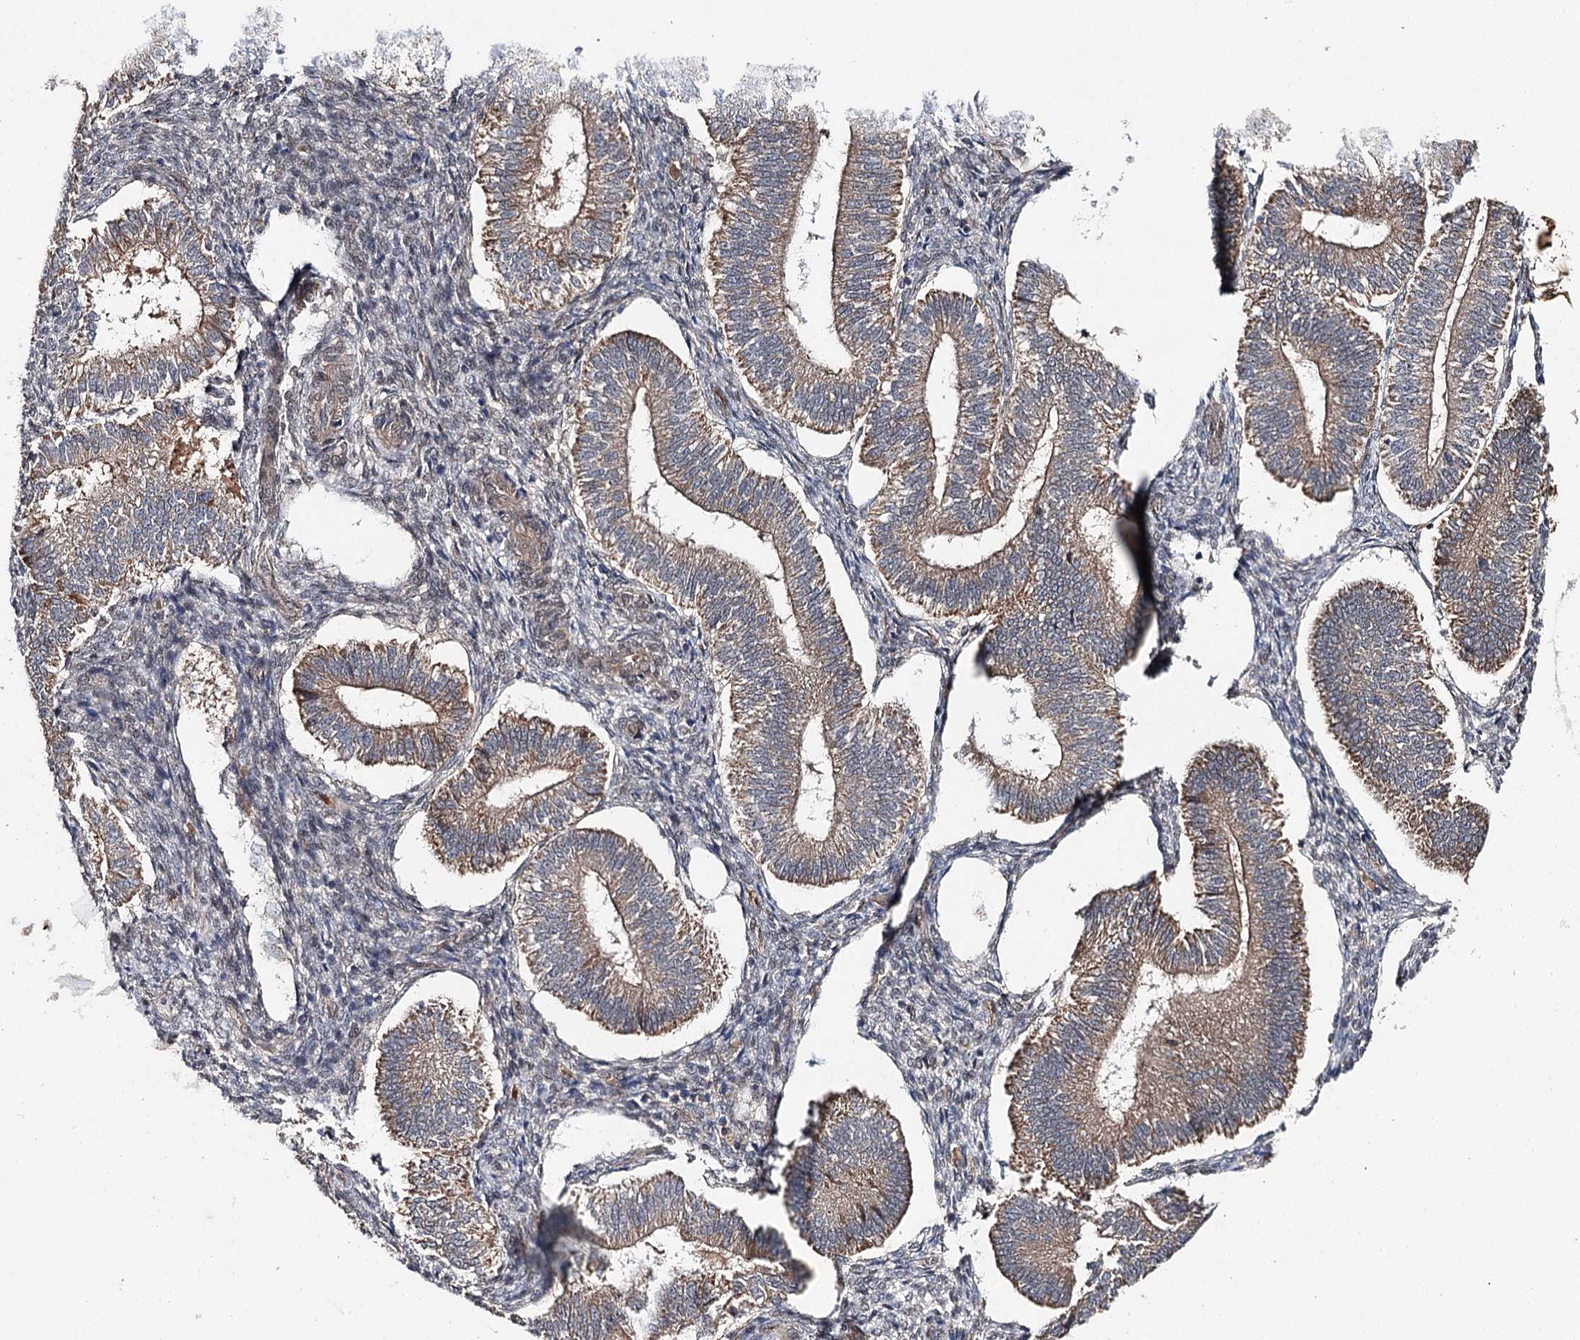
{"staining": {"intensity": "moderate", "quantity": "<25%", "location": "cytoplasmic/membranous,nuclear"}, "tissue": "endometrium", "cell_type": "Cells in endometrial stroma", "image_type": "normal", "snomed": [{"axis": "morphology", "description": "Normal tissue, NOS"}, {"axis": "topography", "description": "Endometrium"}], "caption": "Cells in endometrial stroma show moderate cytoplasmic/membranous,nuclear staining in about <25% of cells in benign endometrium.", "gene": "MSANTD2", "patient": {"sex": "female", "age": 25}}